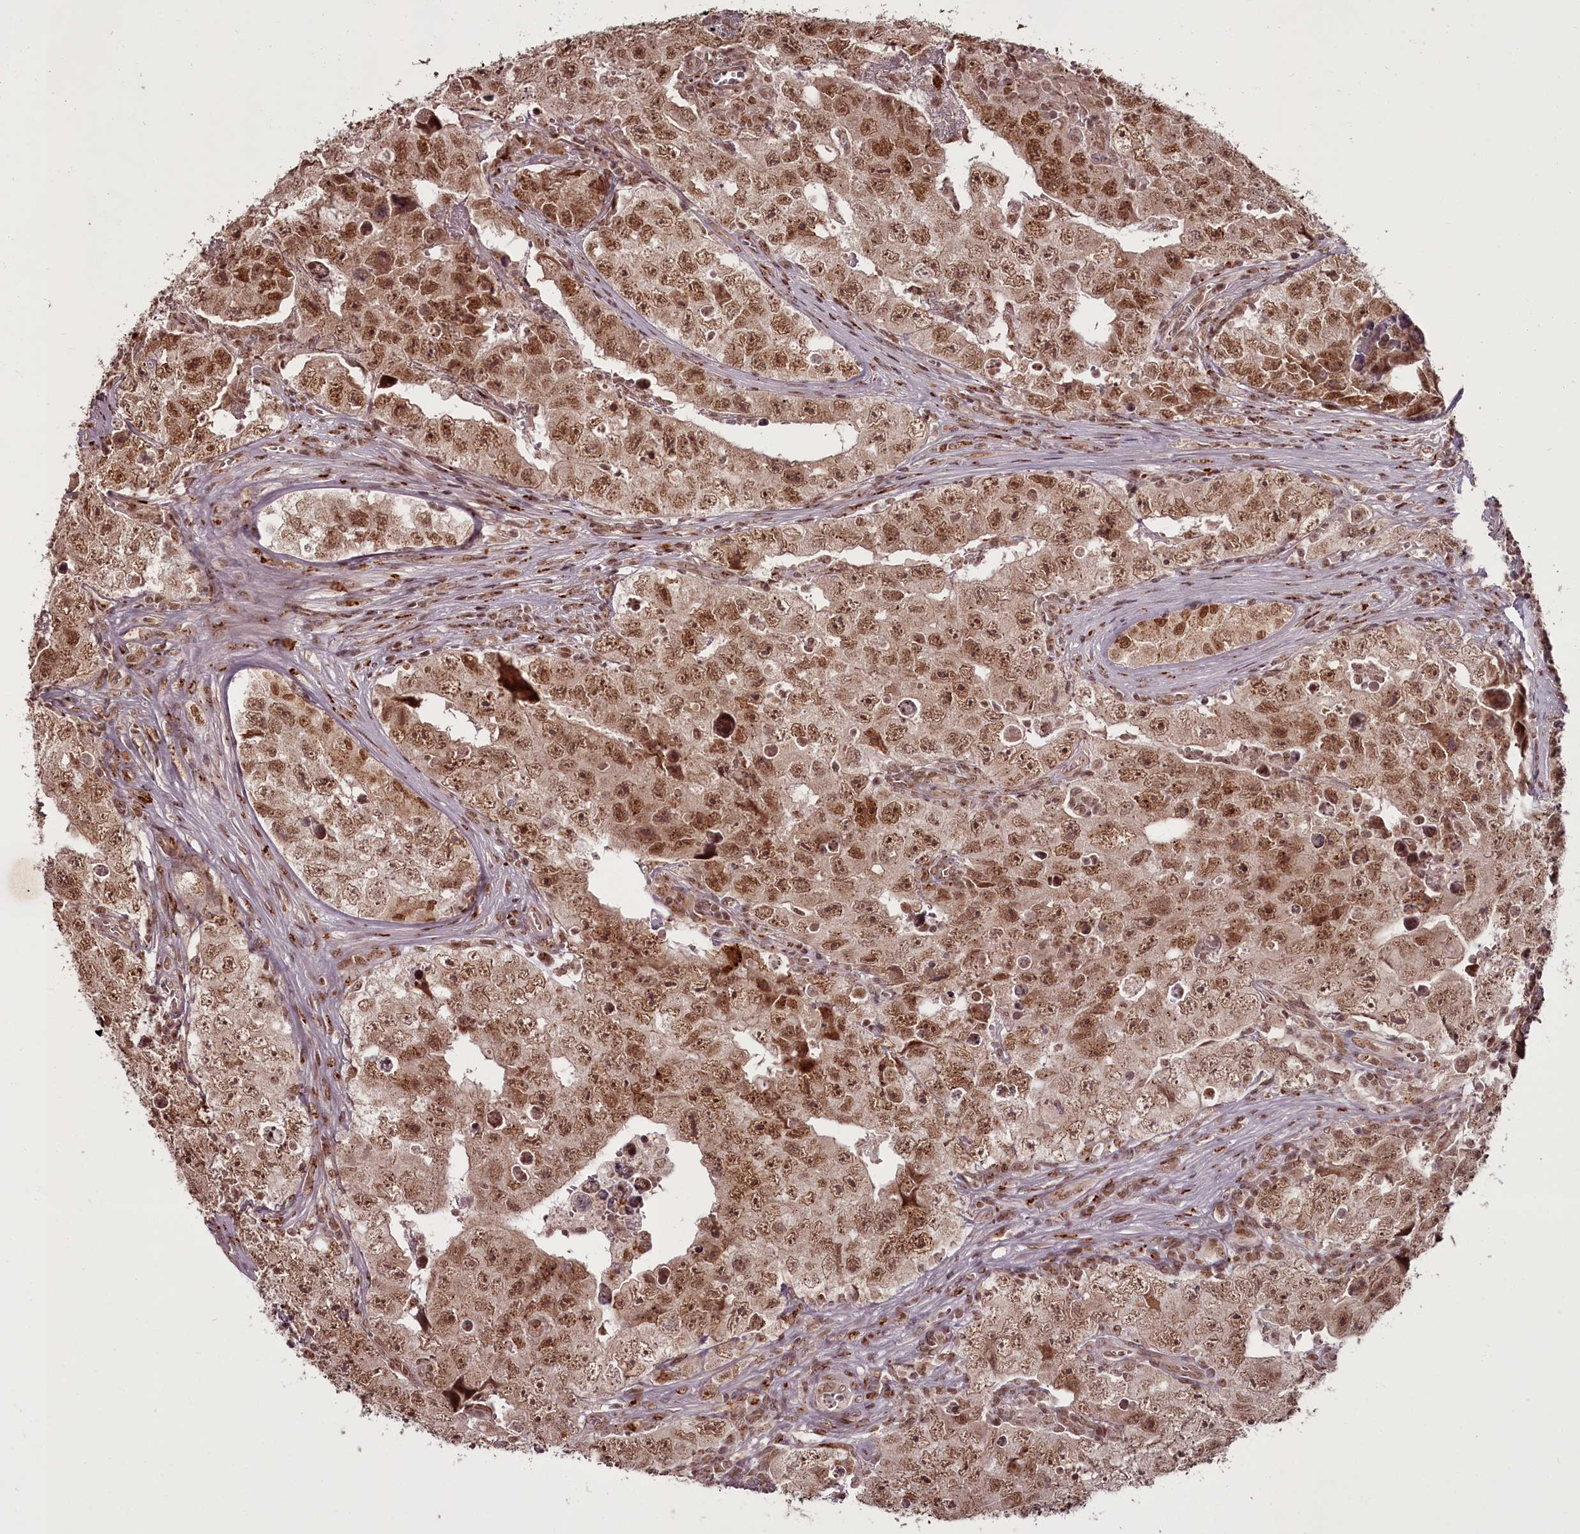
{"staining": {"intensity": "moderate", "quantity": ">75%", "location": "nuclear"}, "tissue": "testis cancer", "cell_type": "Tumor cells", "image_type": "cancer", "snomed": [{"axis": "morphology", "description": "Carcinoma, Embryonal, NOS"}, {"axis": "topography", "description": "Testis"}], "caption": "Immunohistochemical staining of human testis cancer demonstrates moderate nuclear protein expression in about >75% of tumor cells.", "gene": "CEP83", "patient": {"sex": "male", "age": 17}}